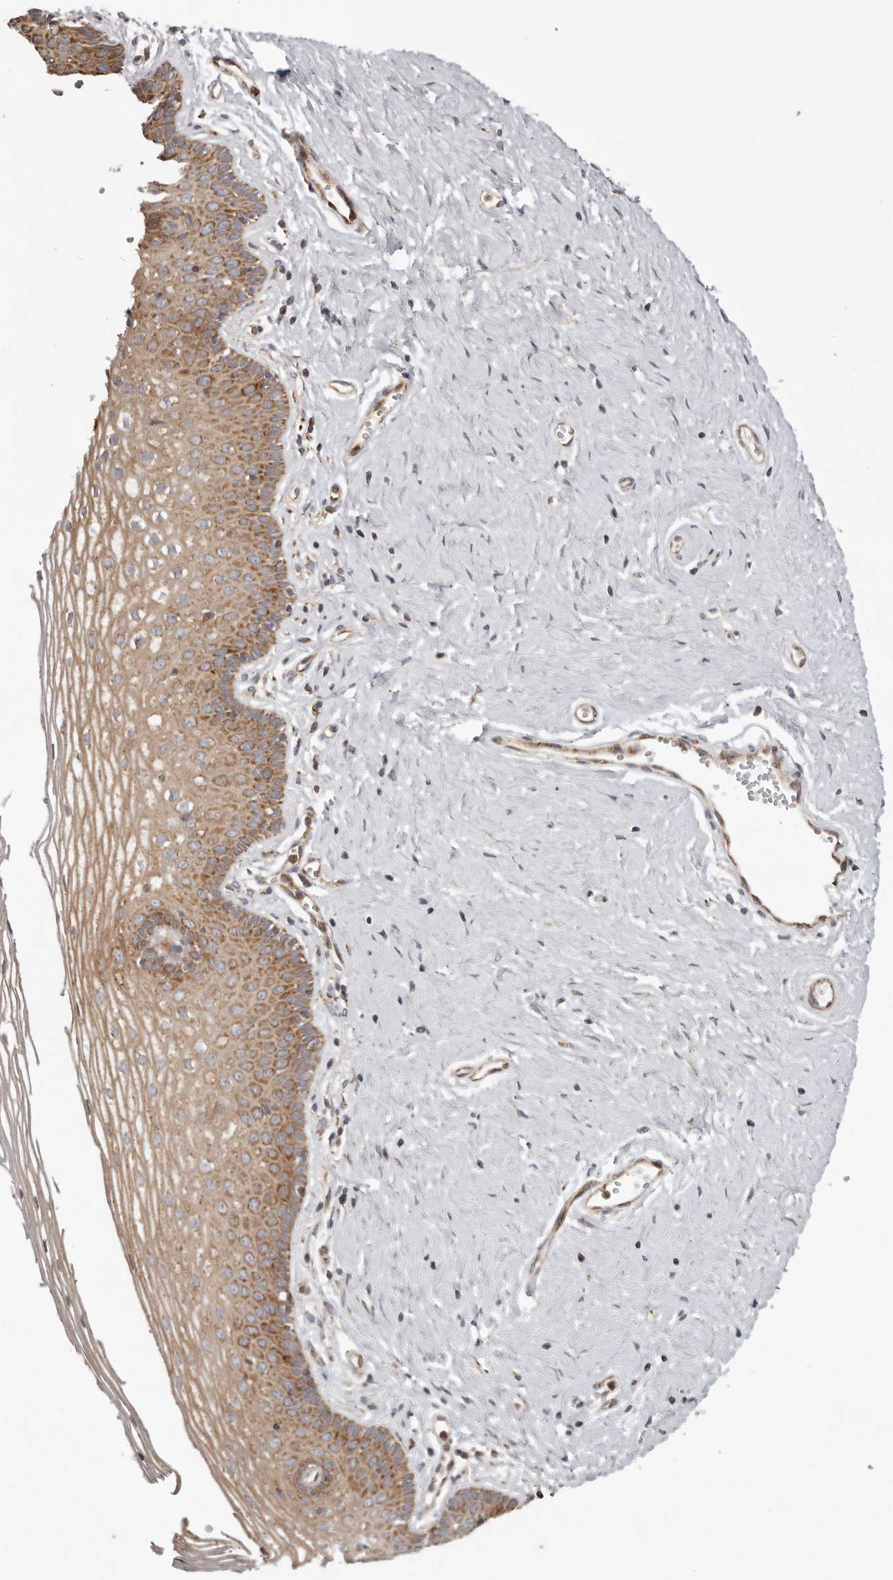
{"staining": {"intensity": "moderate", "quantity": ">75%", "location": "cytoplasmic/membranous"}, "tissue": "vagina", "cell_type": "Squamous epithelial cells", "image_type": "normal", "snomed": [{"axis": "morphology", "description": "Normal tissue, NOS"}, {"axis": "topography", "description": "Vagina"}], "caption": "Immunohistochemistry photomicrograph of normal vagina: vagina stained using immunohistochemistry (IHC) demonstrates medium levels of moderate protein expression localized specifically in the cytoplasmic/membranous of squamous epithelial cells, appearing as a cytoplasmic/membranous brown color.", "gene": "MRPS10", "patient": {"sex": "female", "age": 32}}